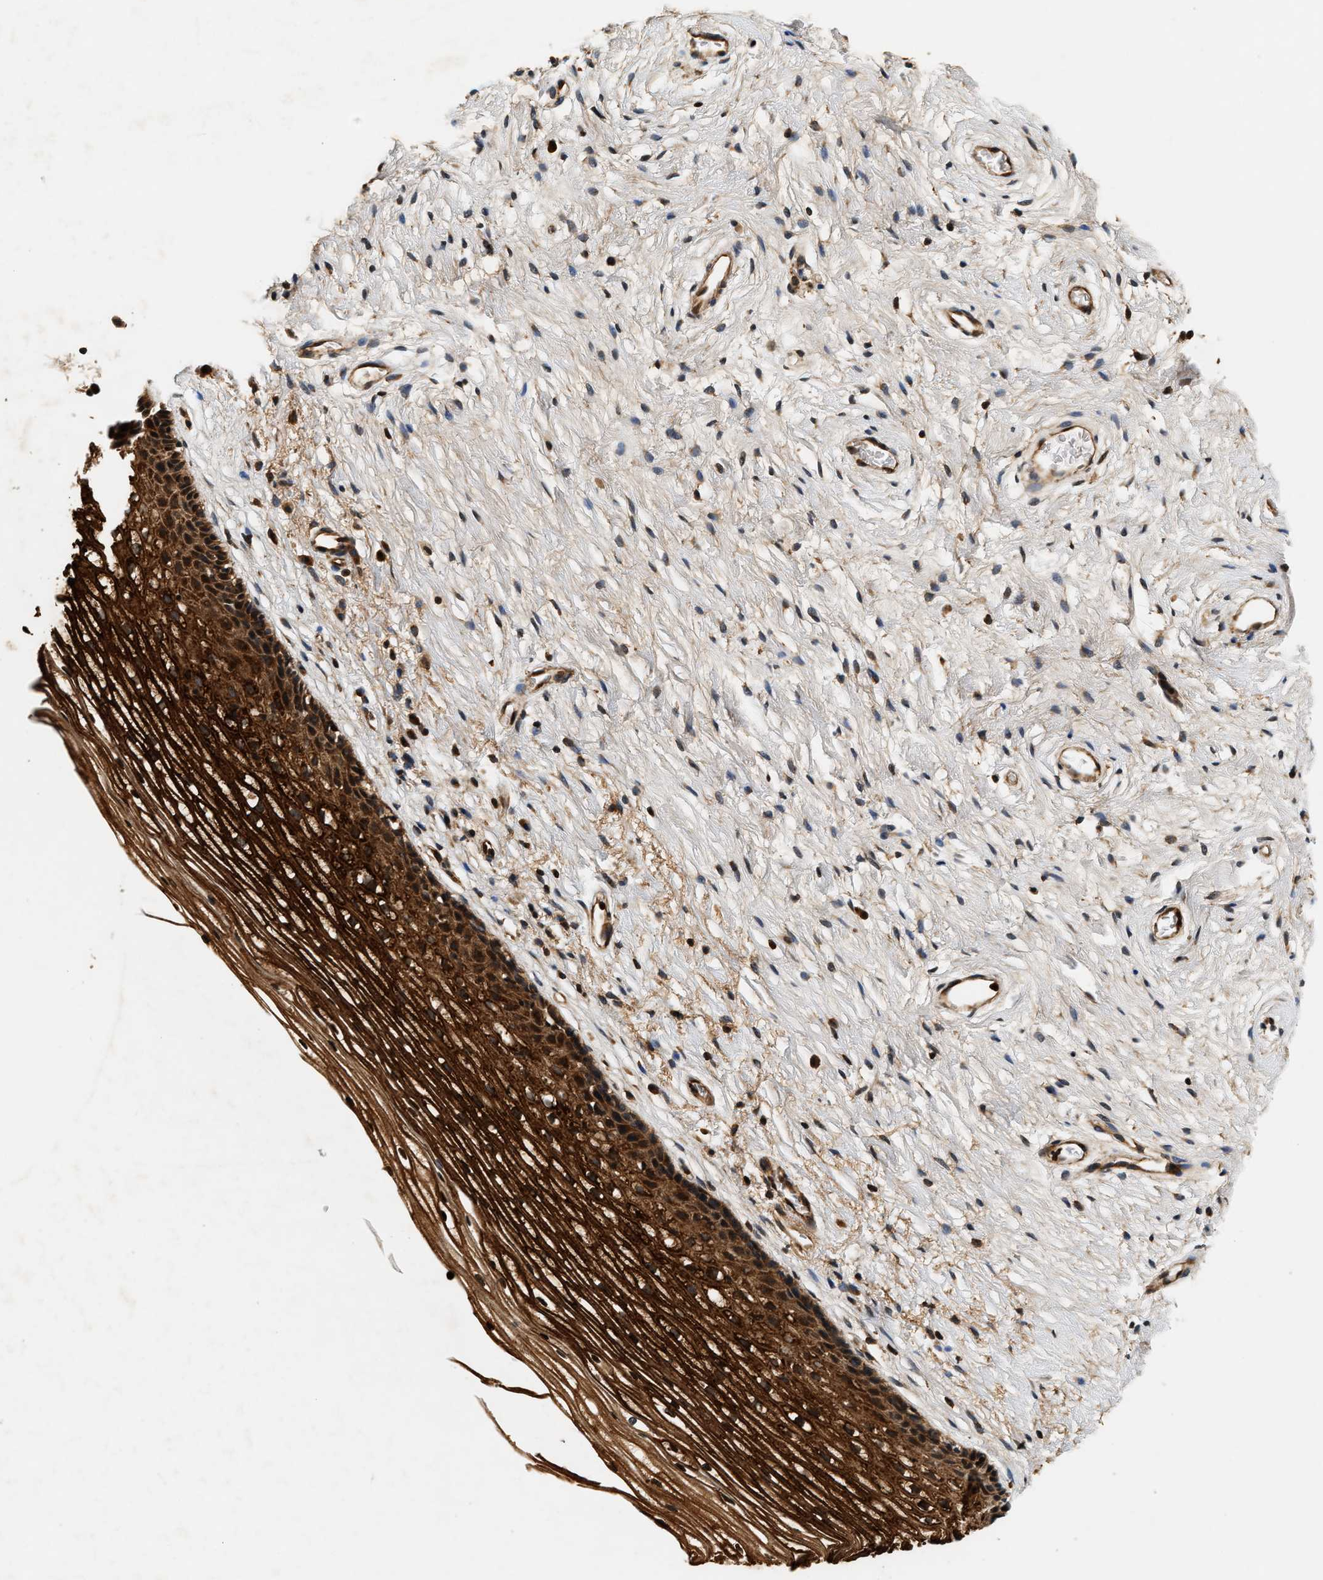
{"staining": {"intensity": "moderate", "quantity": ">75%", "location": "cytoplasmic/membranous"}, "tissue": "cervix", "cell_type": "Glandular cells", "image_type": "normal", "snomed": [{"axis": "morphology", "description": "Normal tissue, NOS"}, {"axis": "topography", "description": "Cervix"}], "caption": "Immunohistochemical staining of benign human cervix exhibits >75% levels of moderate cytoplasmic/membranous protein expression in about >75% of glandular cells. The staining was performed using DAB to visualize the protein expression in brown, while the nuclei were stained in blue with hematoxylin (Magnification: 20x).", "gene": "SAMD9", "patient": {"sex": "female", "age": 77}}